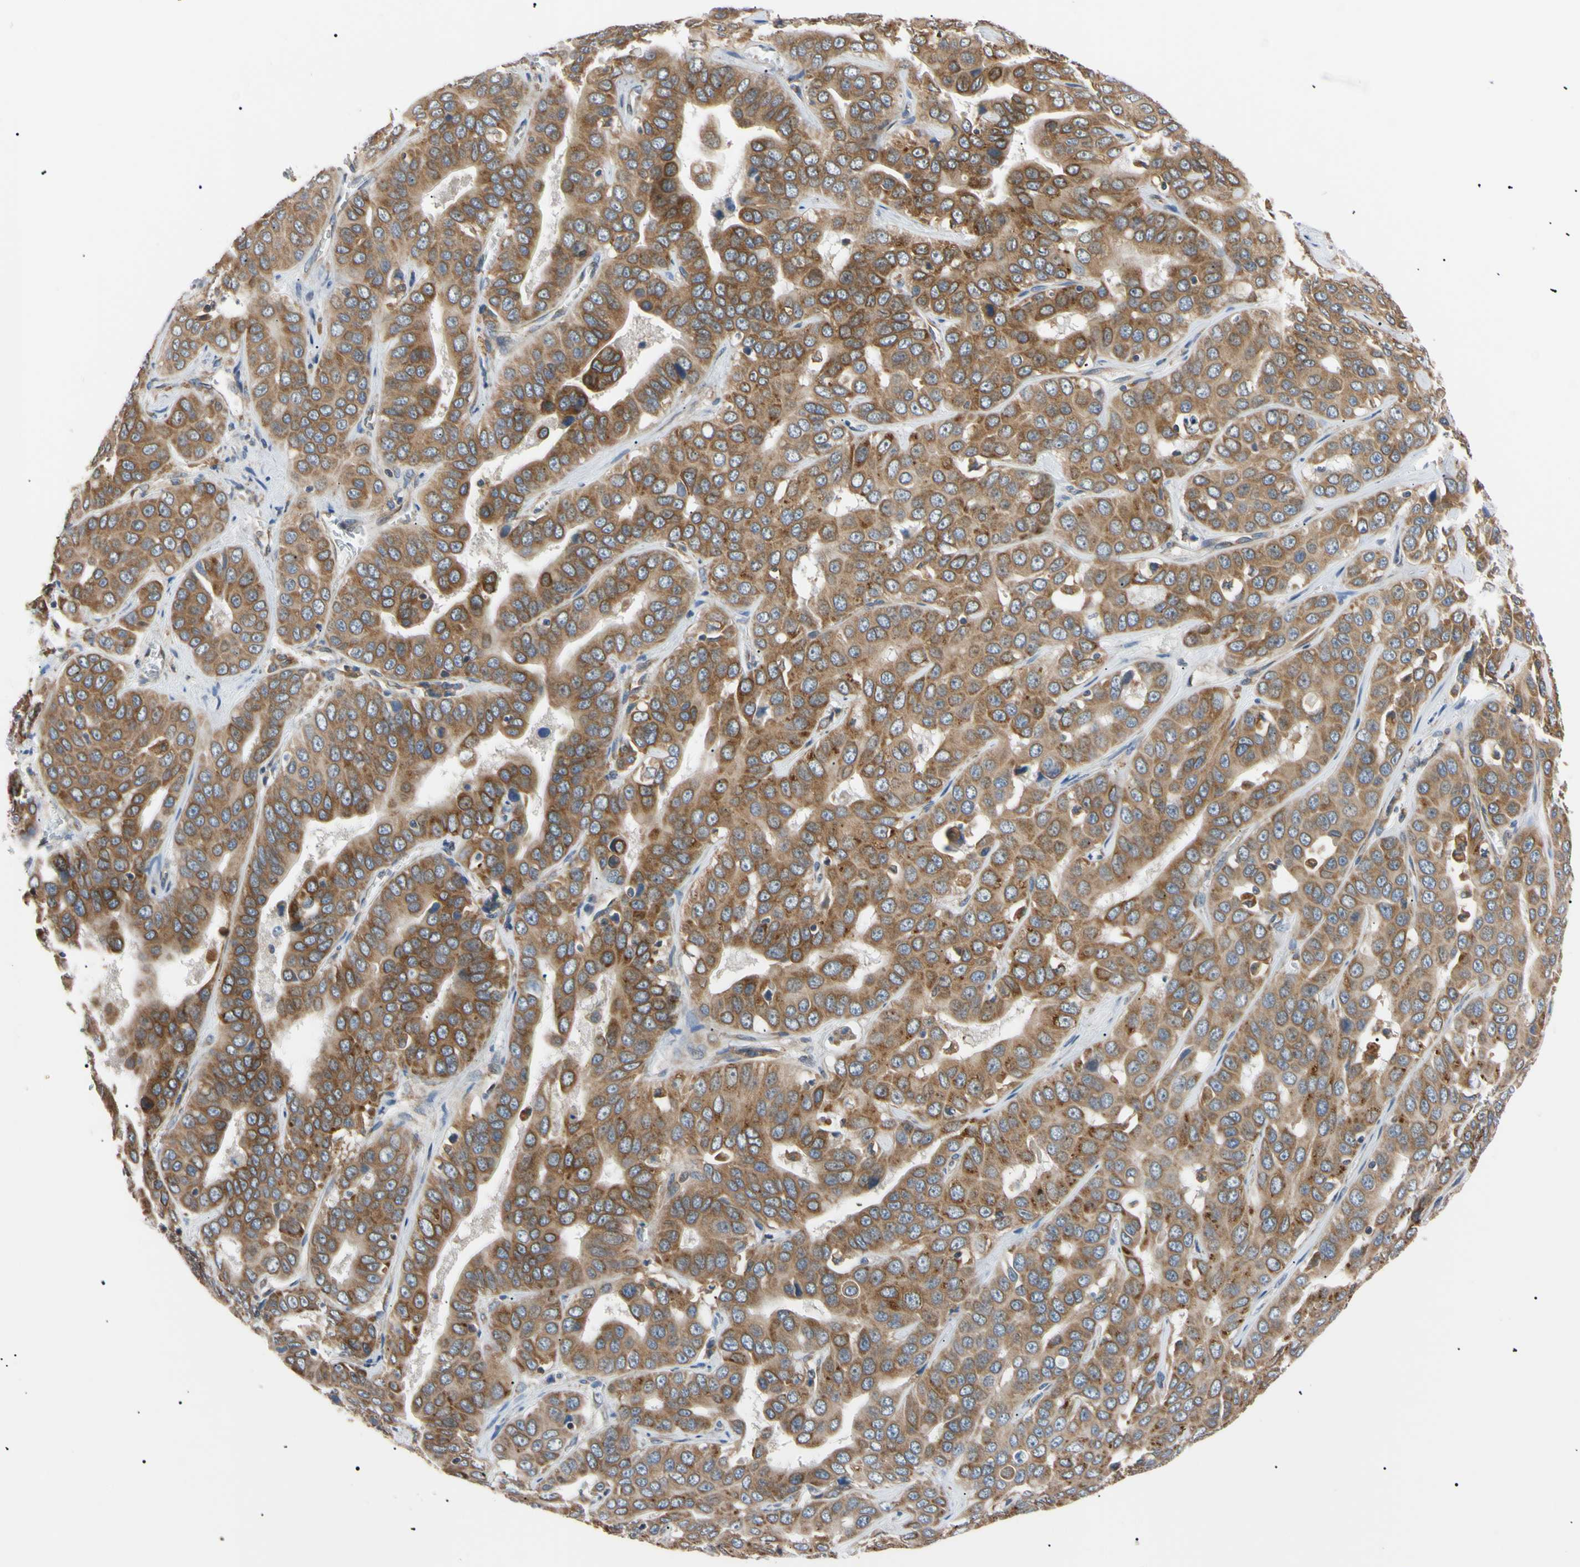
{"staining": {"intensity": "moderate", "quantity": ">75%", "location": "cytoplasmic/membranous"}, "tissue": "liver cancer", "cell_type": "Tumor cells", "image_type": "cancer", "snomed": [{"axis": "morphology", "description": "Cholangiocarcinoma"}, {"axis": "topography", "description": "Liver"}], "caption": "Liver cancer (cholangiocarcinoma) tissue displays moderate cytoplasmic/membranous expression in approximately >75% of tumor cells (IHC, brightfield microscopy, high magnification).", "gene": "VAPA", "patient": {"sex": "female", "age": 52}}